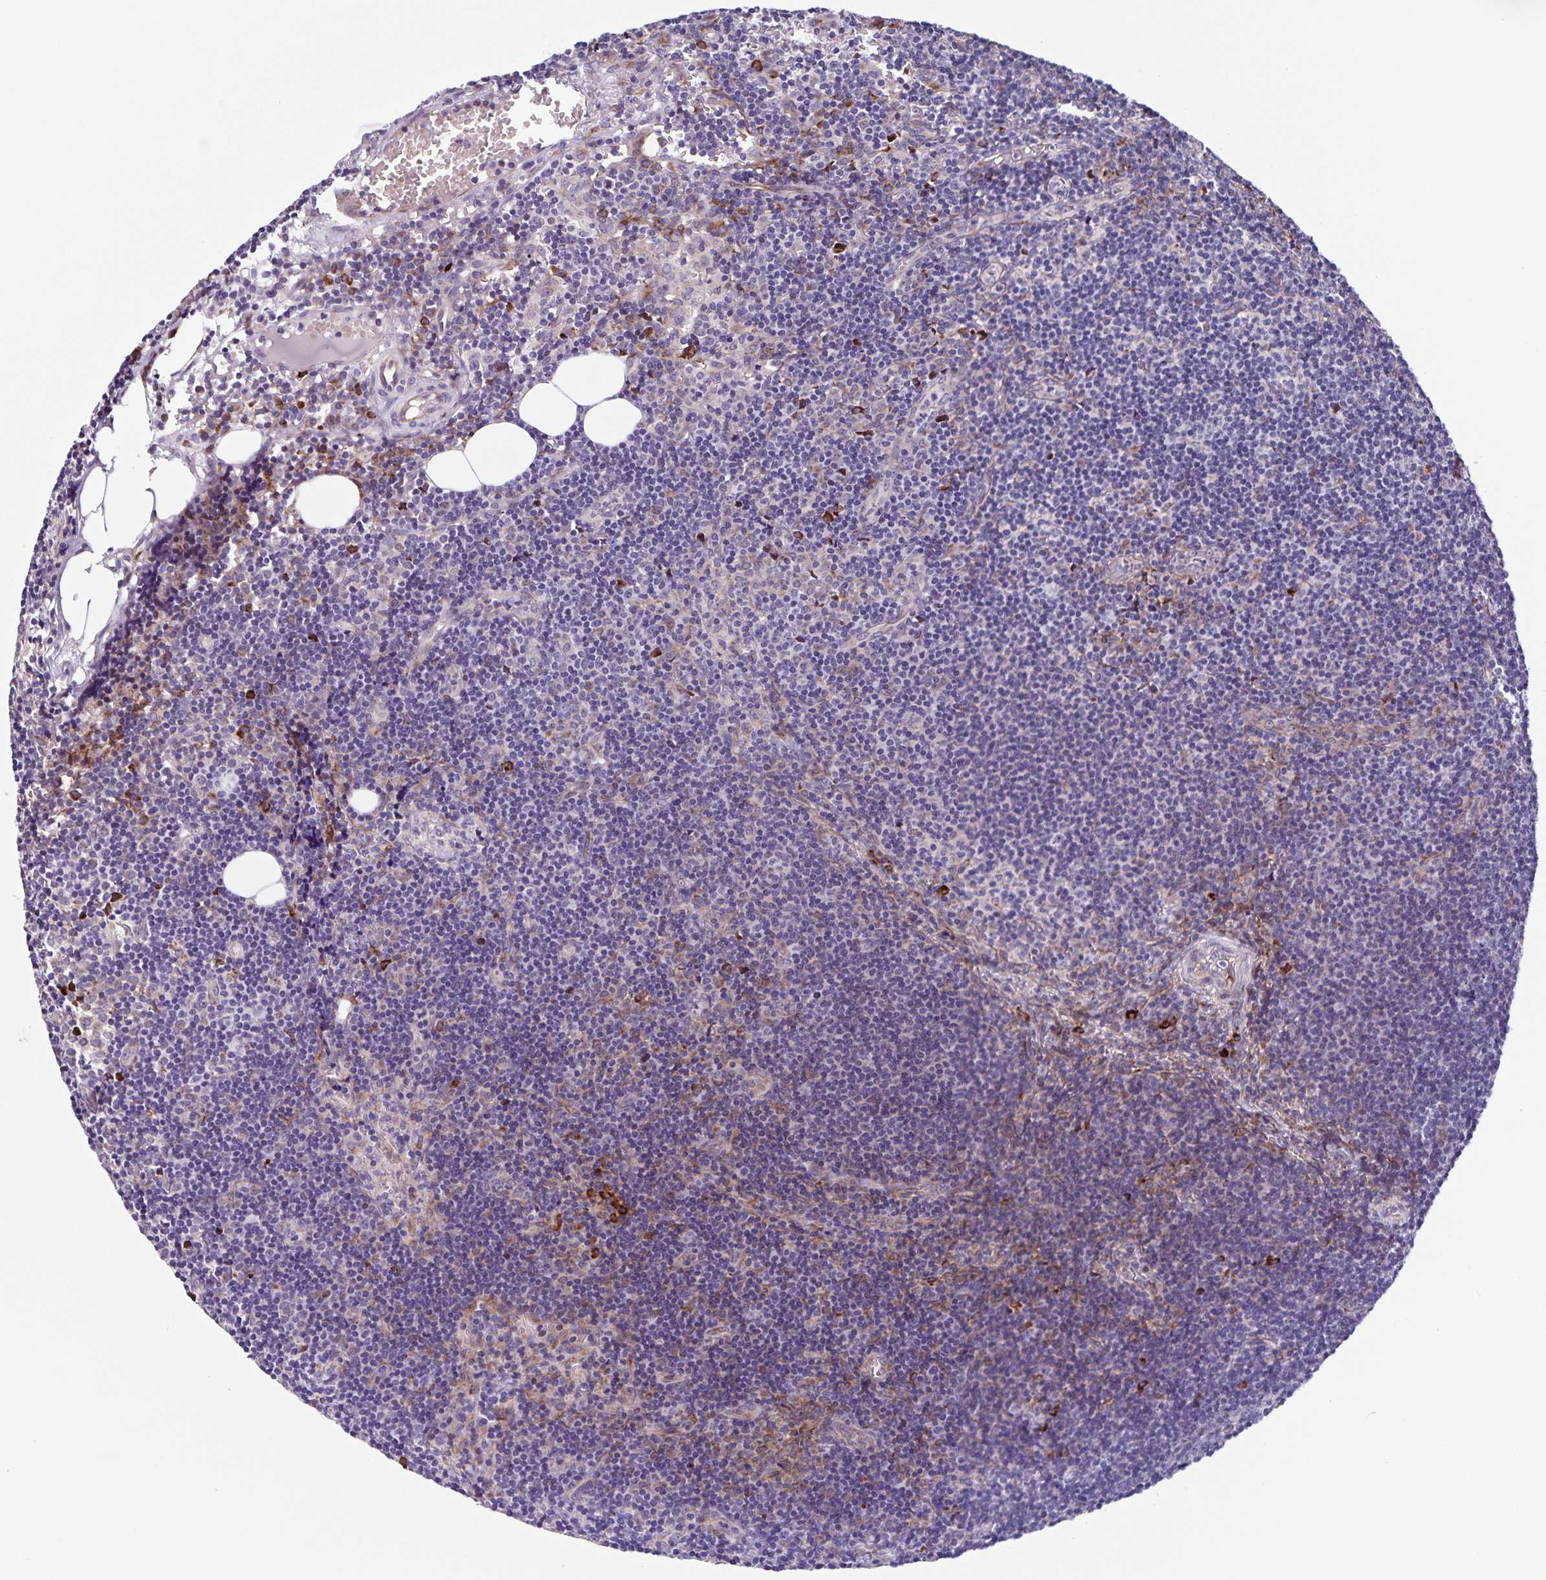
{"staining": {"intensity": "strong", "quantity": "<25%", "location": "cytoplasmic/membranous"}, "tissue": "lymph node", "cell_type": "Germinal center cells", "image_type": "normal", "snomed": [{"axis": "morphology", "description": "Normal tissue, NOS"}, {"axis": "topography", "description": "Lymph node"}], "caption": "Protein expression analysis of benign human lymph node reveals strong cytoplasmic/membranous staining in about <25% of germinal center cells.", "gene": "OSBPL5", "patient": {"sex": "female", "age": 41}}